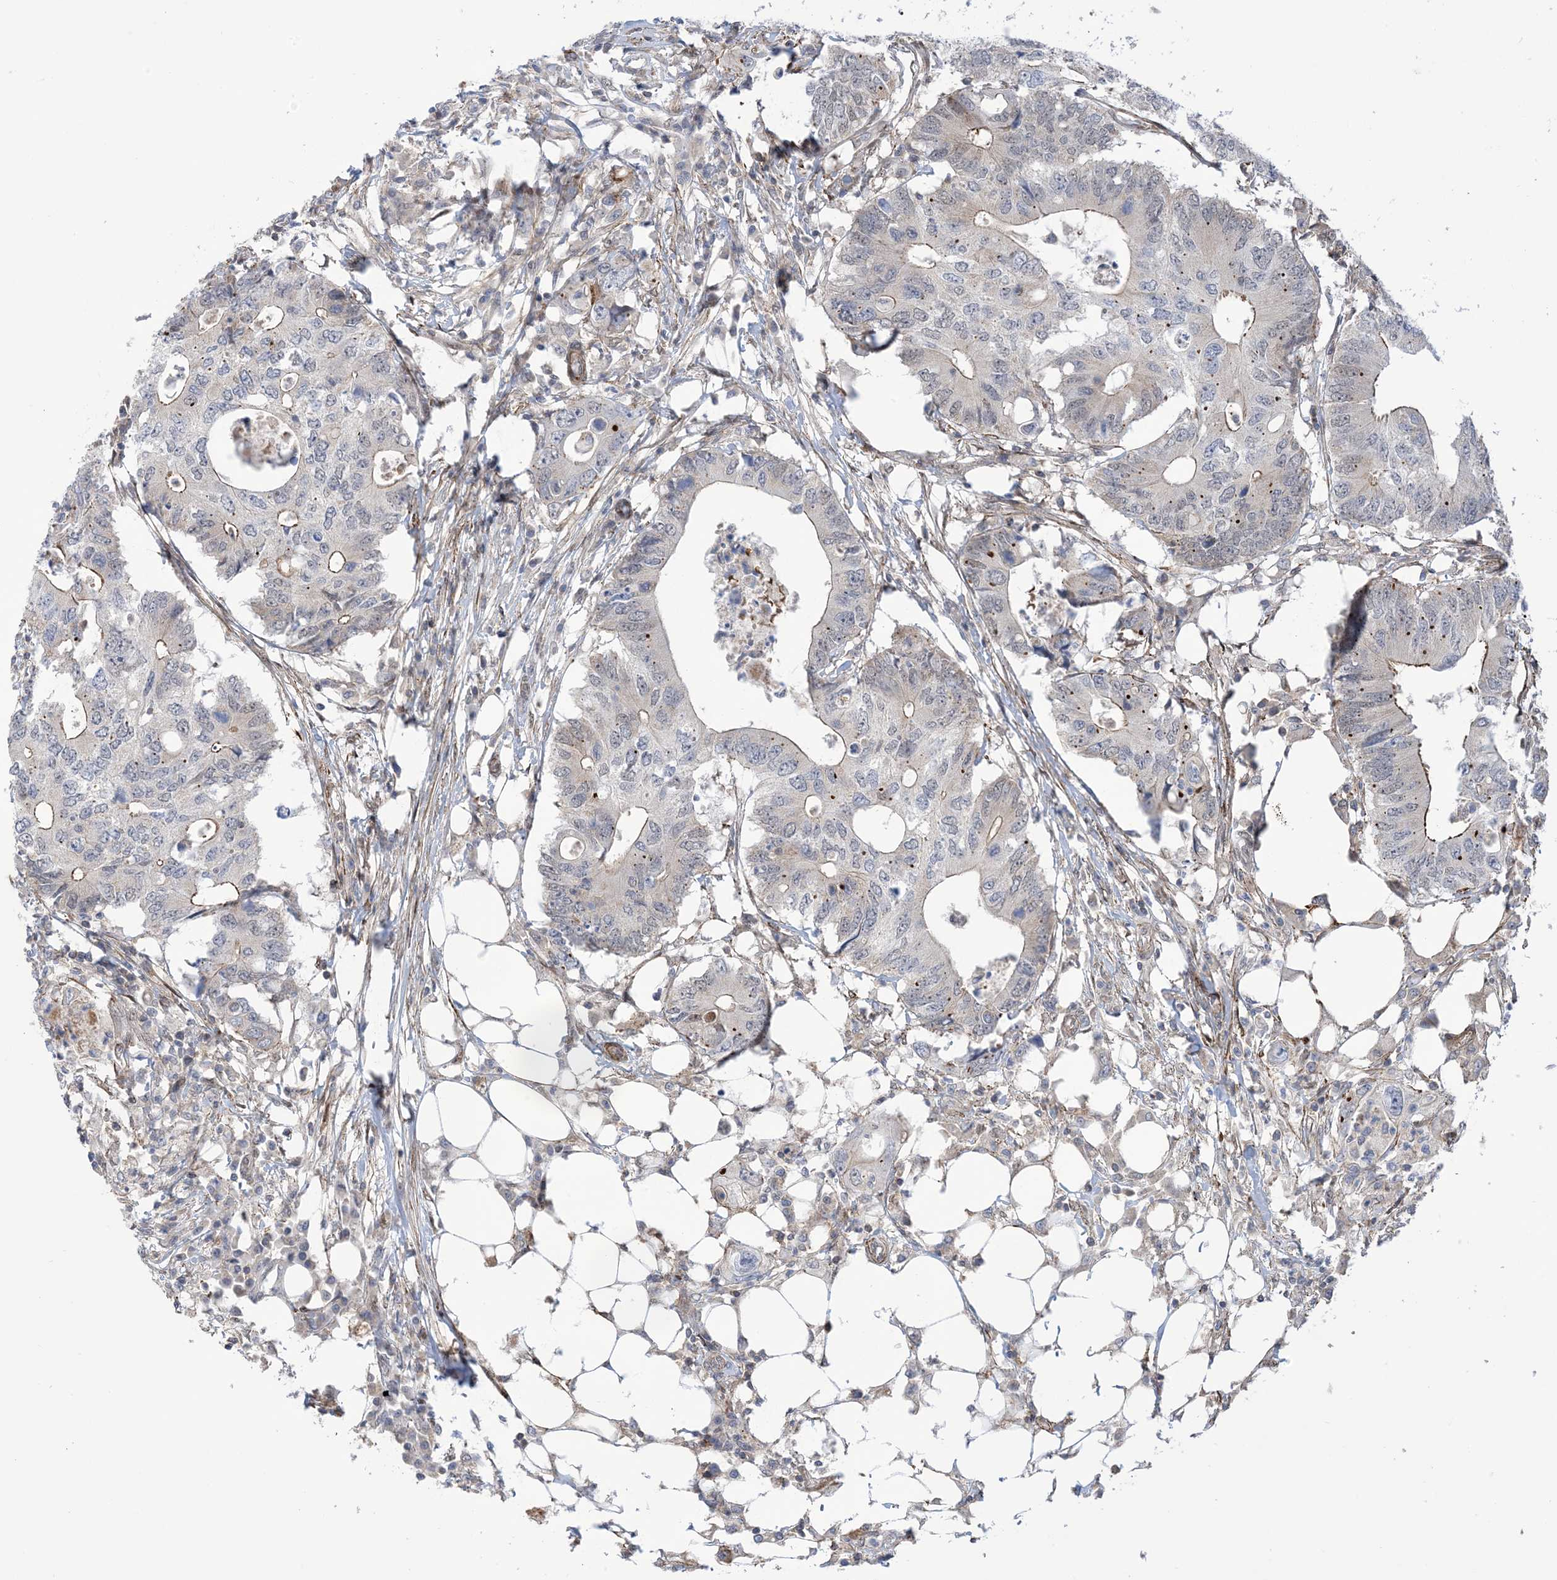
{"staining": {"intensity": "moderate", "quantity": "<25%", "location": "cytoplasmic/membranous"}, "tissue": "colorectal cancer", "cell_type": "Tumor cells", "image_type": "cancer", "snomed": [{"axis": "morphology", "description": "Adenocarcinoma, NOS"}, {"axis": "topography", "description": "Colon"}], "caption": "An image of human colorectal cancer (adenocarcinoma) stained for a protein reveals moderate cytoplasmic/membranous brown staining in tumor cells.", "gene": "ZNF8", "patient": {"sex": "male", "age": 71}}